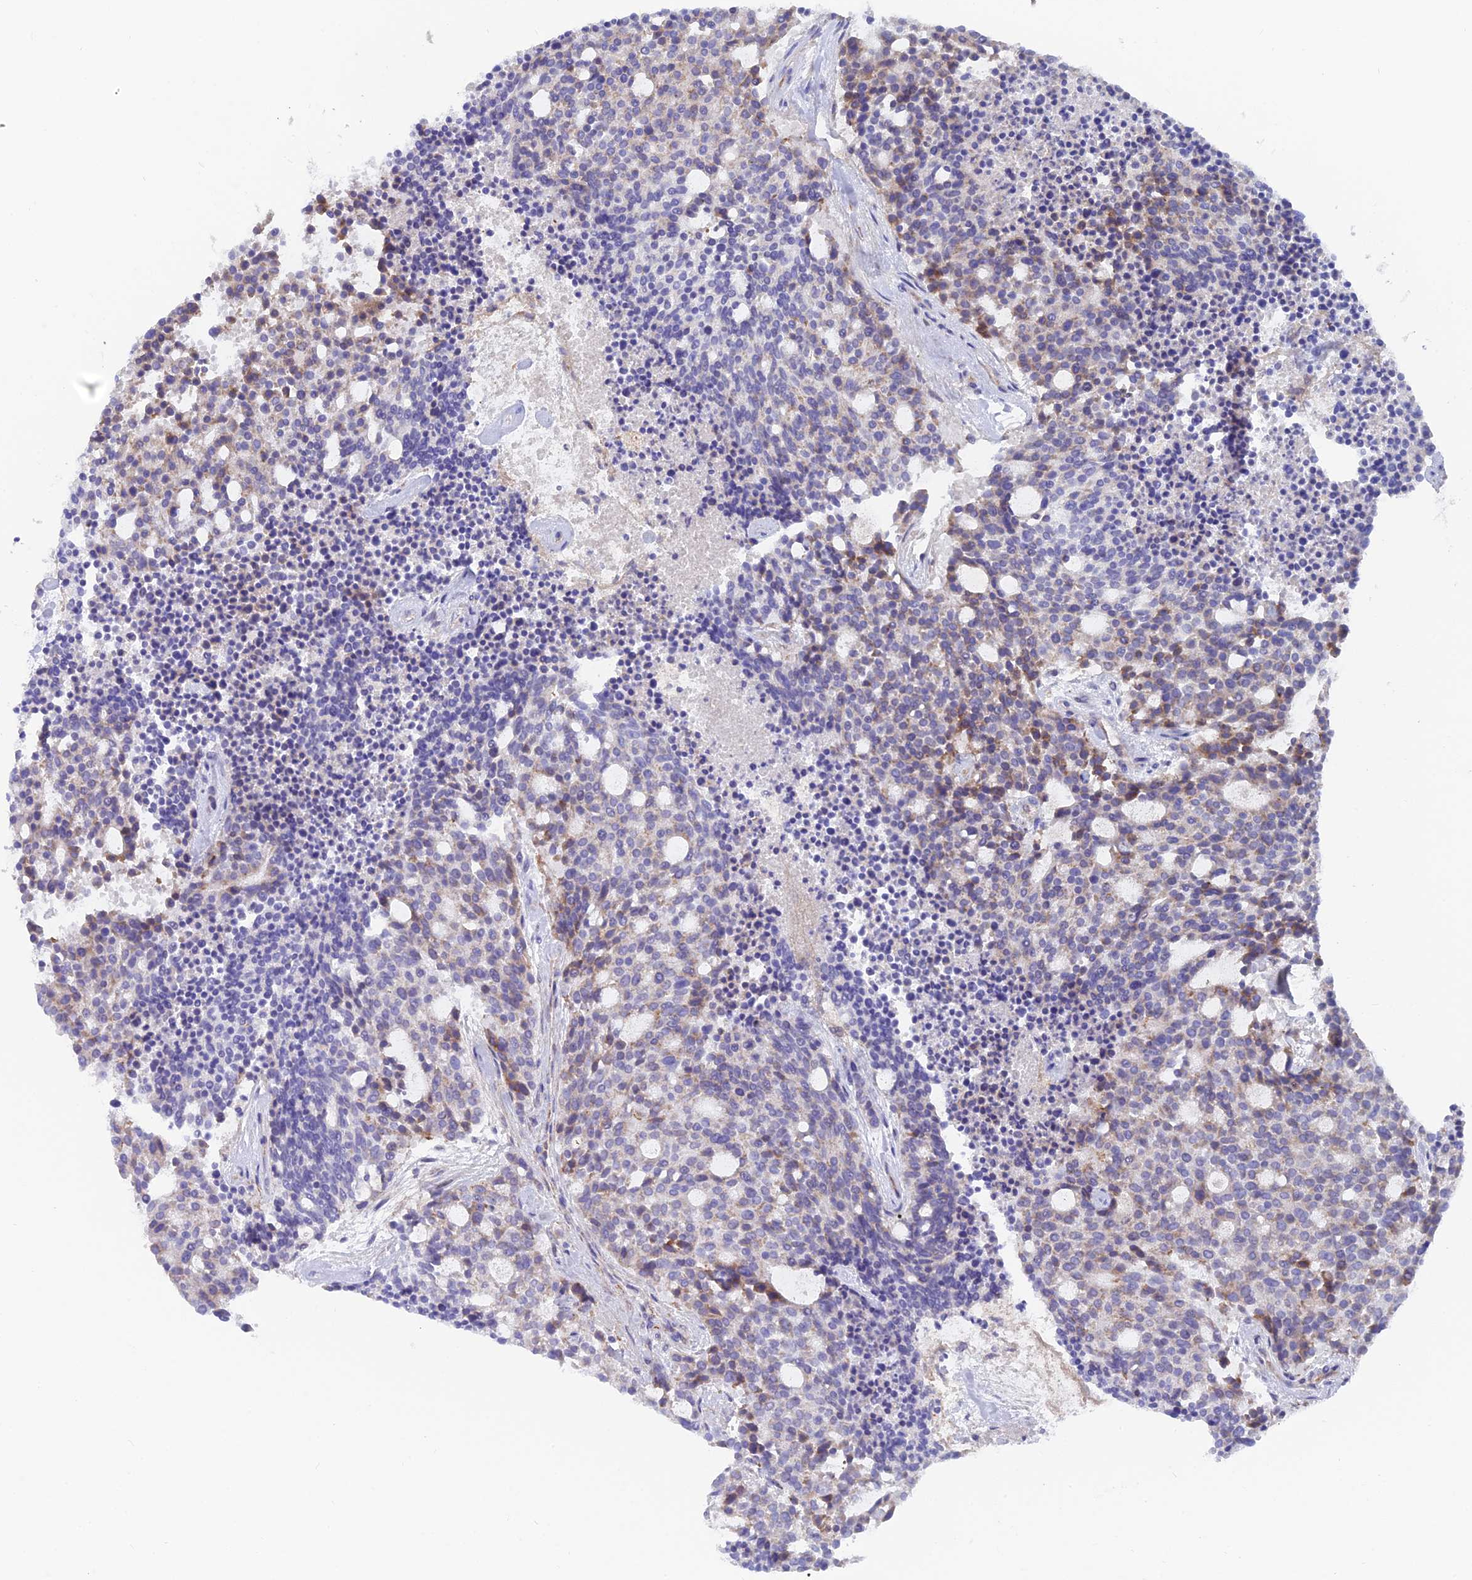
{"staining": {"intensity": "moderate", "quantity": "<25%", "location": "cytoplasmic/membranous"}, "tissue": "carcinoid", "cell_type": "Tumor cells", "image_type": "cancer", "snomed": [{"axis": "morphology", "description": "Carcinoid, malignant, NOS"}, {"axis": "topography", "description": "Pancreas"}], "caption": "Immunohistochemical staining of carcinoid demonstrates low levels of moderate cytoplasmic/membranous positivity in about <25% of tumor cells.", "gene": "TIGD6", "patient": {"sex": "female", "age": 54}}